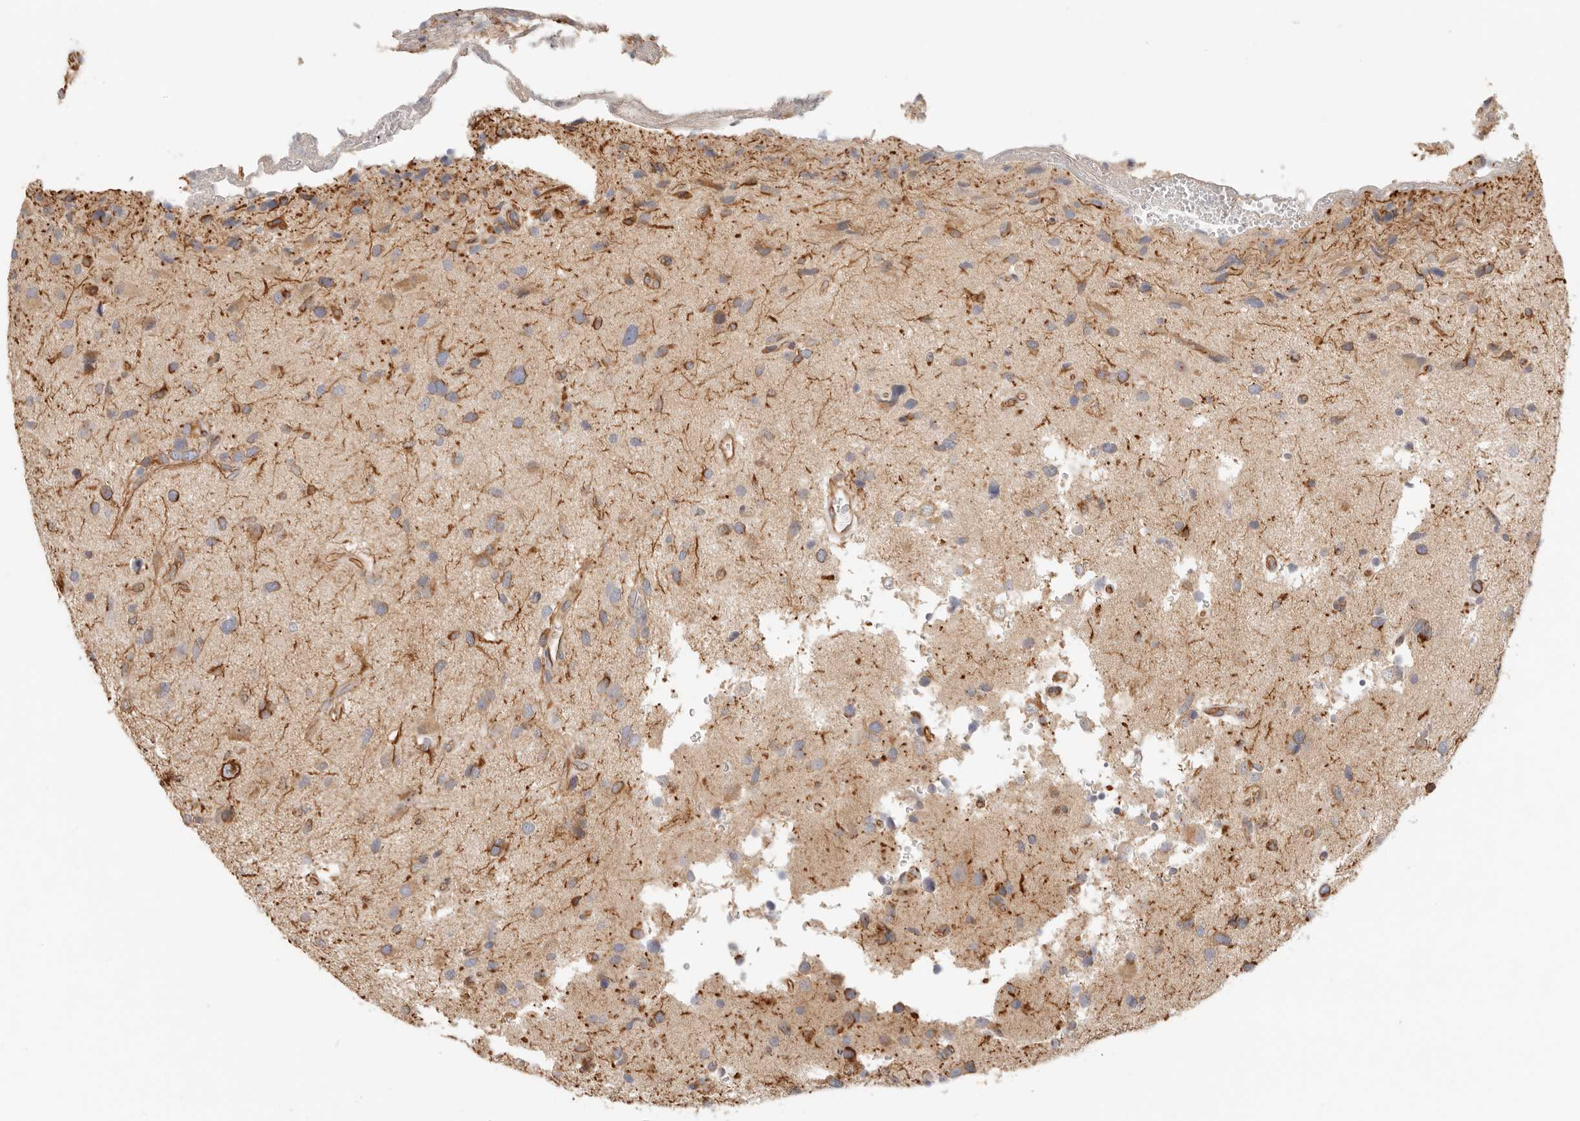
{"staining": {"intensity": "moderate", "quantity": "<25%", "location": "cytoplasmic/membranous"}, "tissue": "glioma", "cell_type": "Tumor cells", "image_type": "cancer", "snomed": [{"axis": "morphology", "description": "Glioma, malignant, High grade"}, {"axis": "topography", "description": "Brain"}], "caption": "Tumor cells demonstrate low levels of moderate cytoplasmic/membranous positivity in approximately <25% of cells in human glioma.", "gene": "SPRING1", "patient": {"sex": "male", "age": 33}}